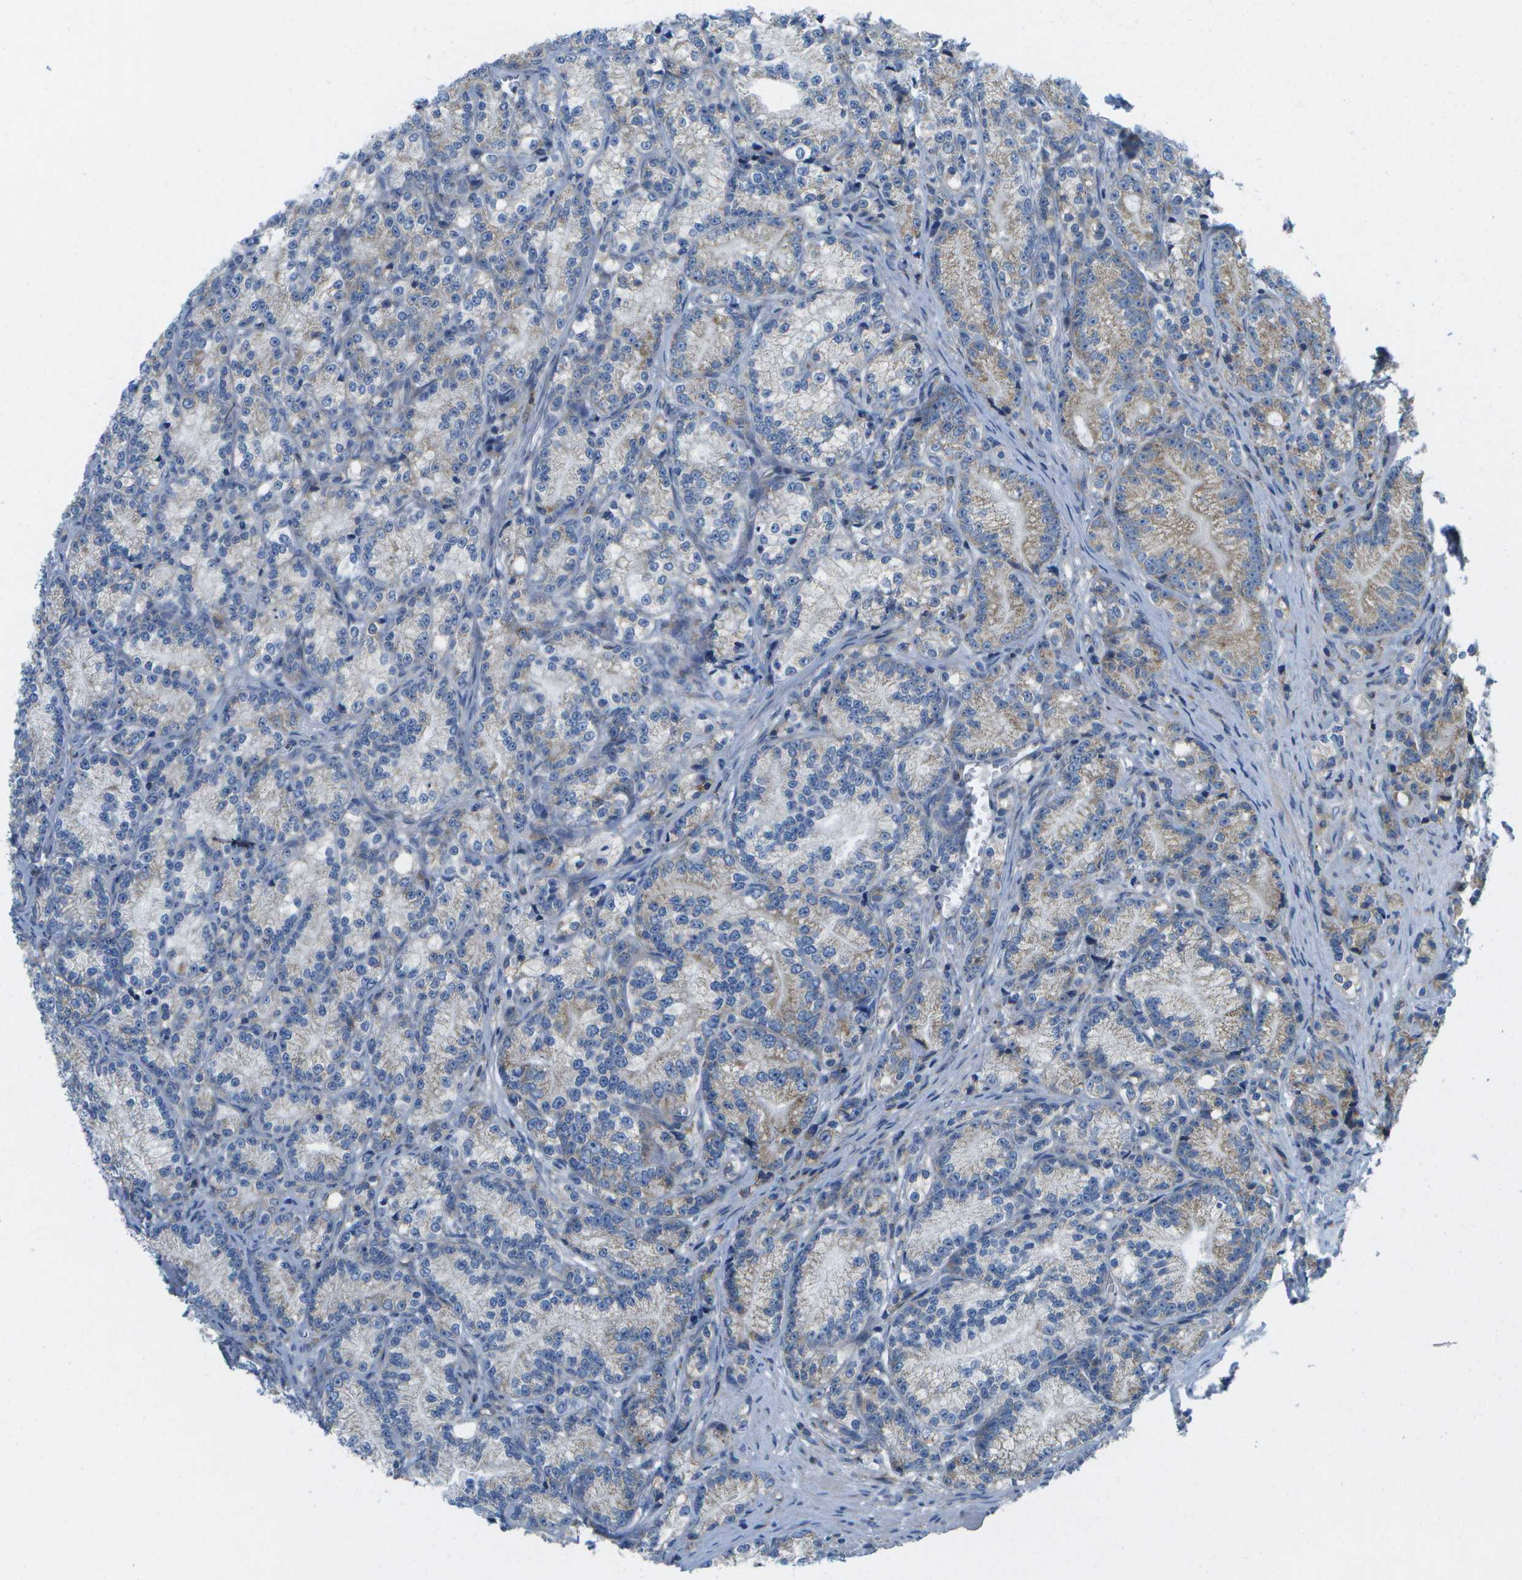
{"staining": {"intensity": "weak", "quantity": "<25%", "location": "cytoplasmic/membranous"}, "tissue": "prostate cancer", "cell_type": "Tumor cells", "image_type": "cancer", "snomed": [{"axis": "morphology", "description": "Adenocarcinoma, Low grade"}, {"axis": "topography", "description": "Prostate"}], "caption": "Tumor cells are negative for brown protein staining in prostate cancer.", "gene": "GDF5", "patient": {"sex": "male", "age": 89}}